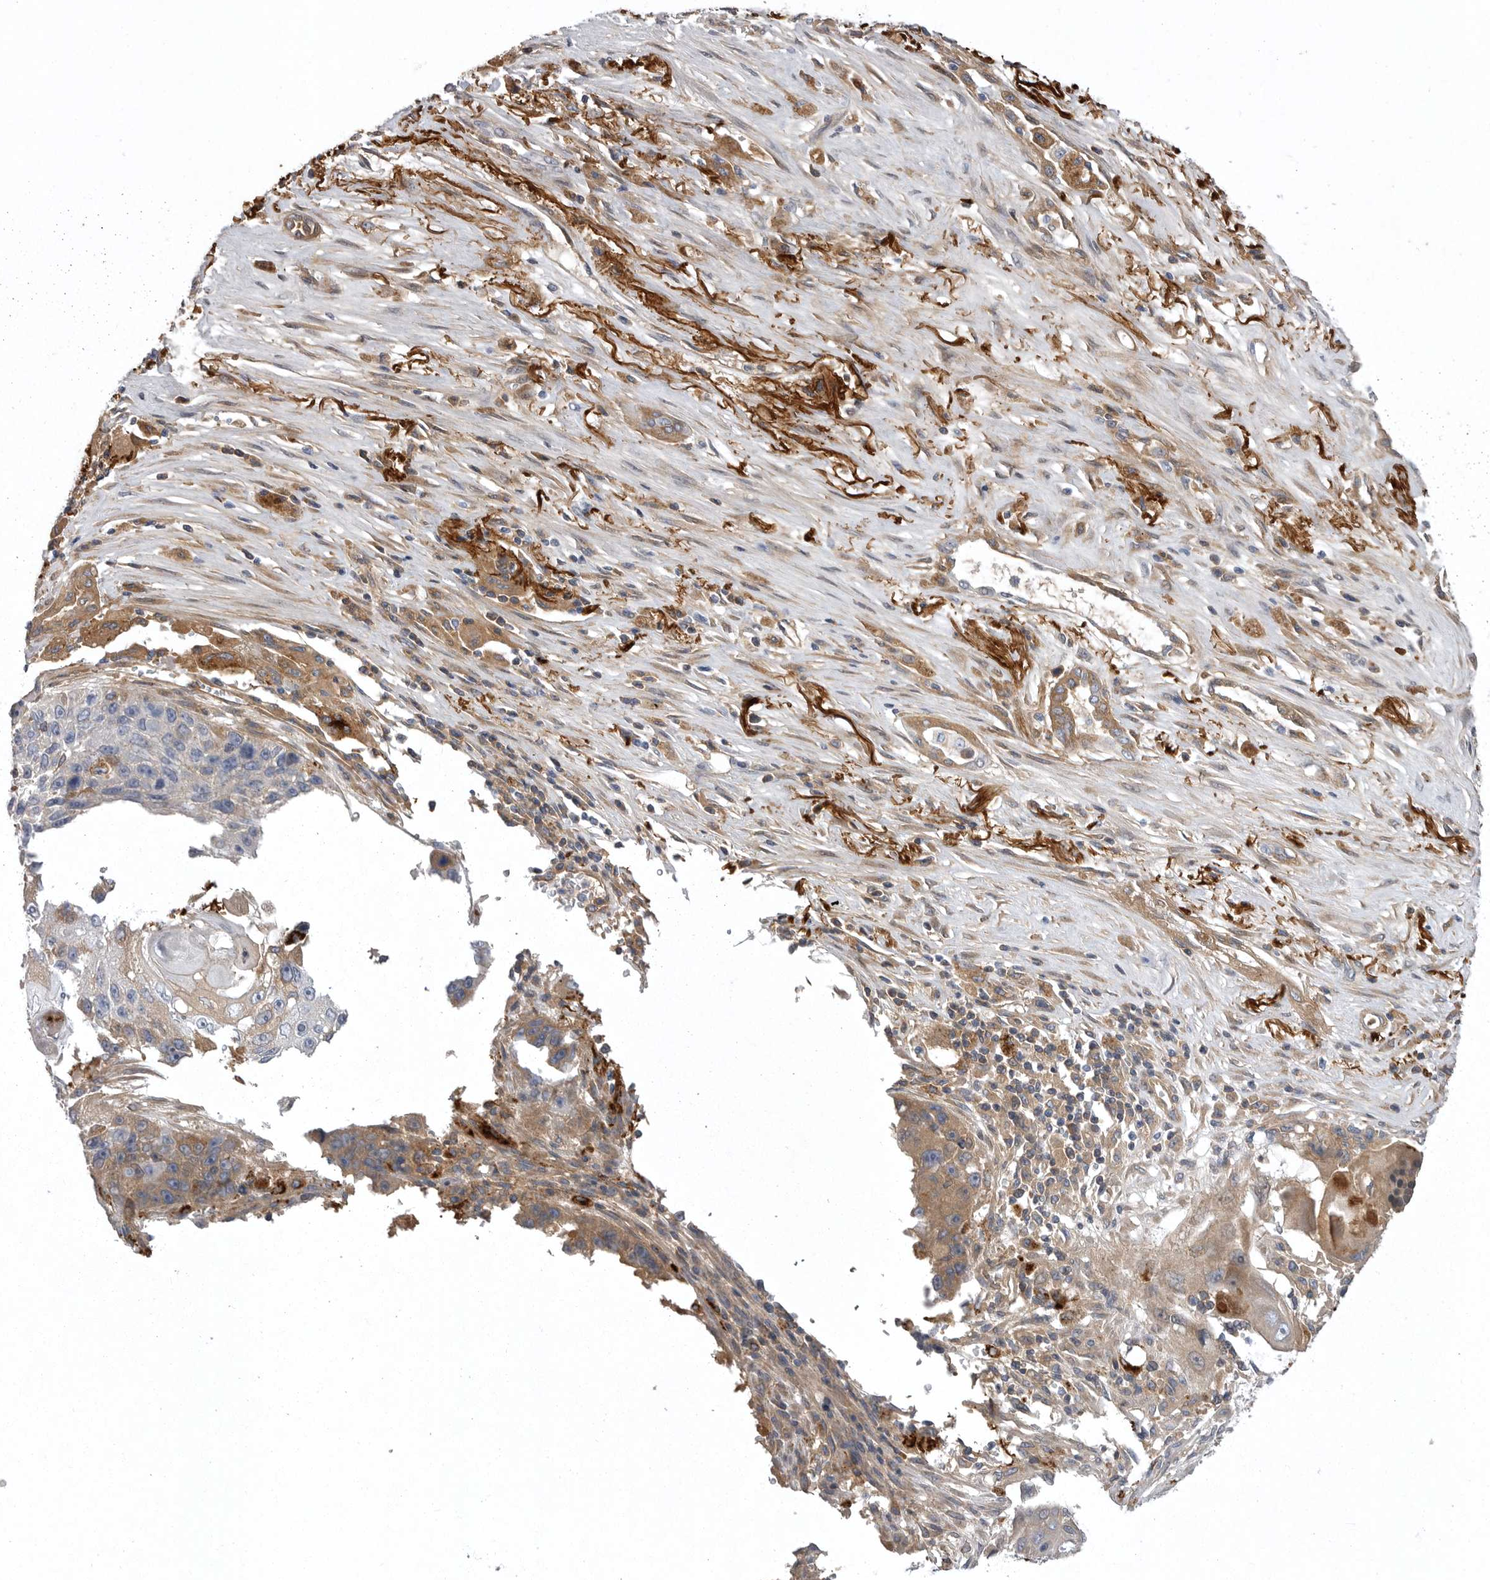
{"staining": {"intensity": "moderate", "quantity": "25%-75%", "location": "cytoplasmic/membranous"}, "tissue": "lung cancer", "cell_type": "Tumor cells", "image_type": "cancer", "snomed": [{"axis": "morphology", "description": "Squamous cell carcinoma, NOS"}, {"axis": "topography", "description": "Lung"}], "caption": "Immunohistochemistry (DAB) staining of lung cancer exhibits moderate cytoplasmic/membranous protein expression in approximately 25%-75% of tumor cells.", "gene": "CRP", "patient": {"sex": "male", "age": 61}}